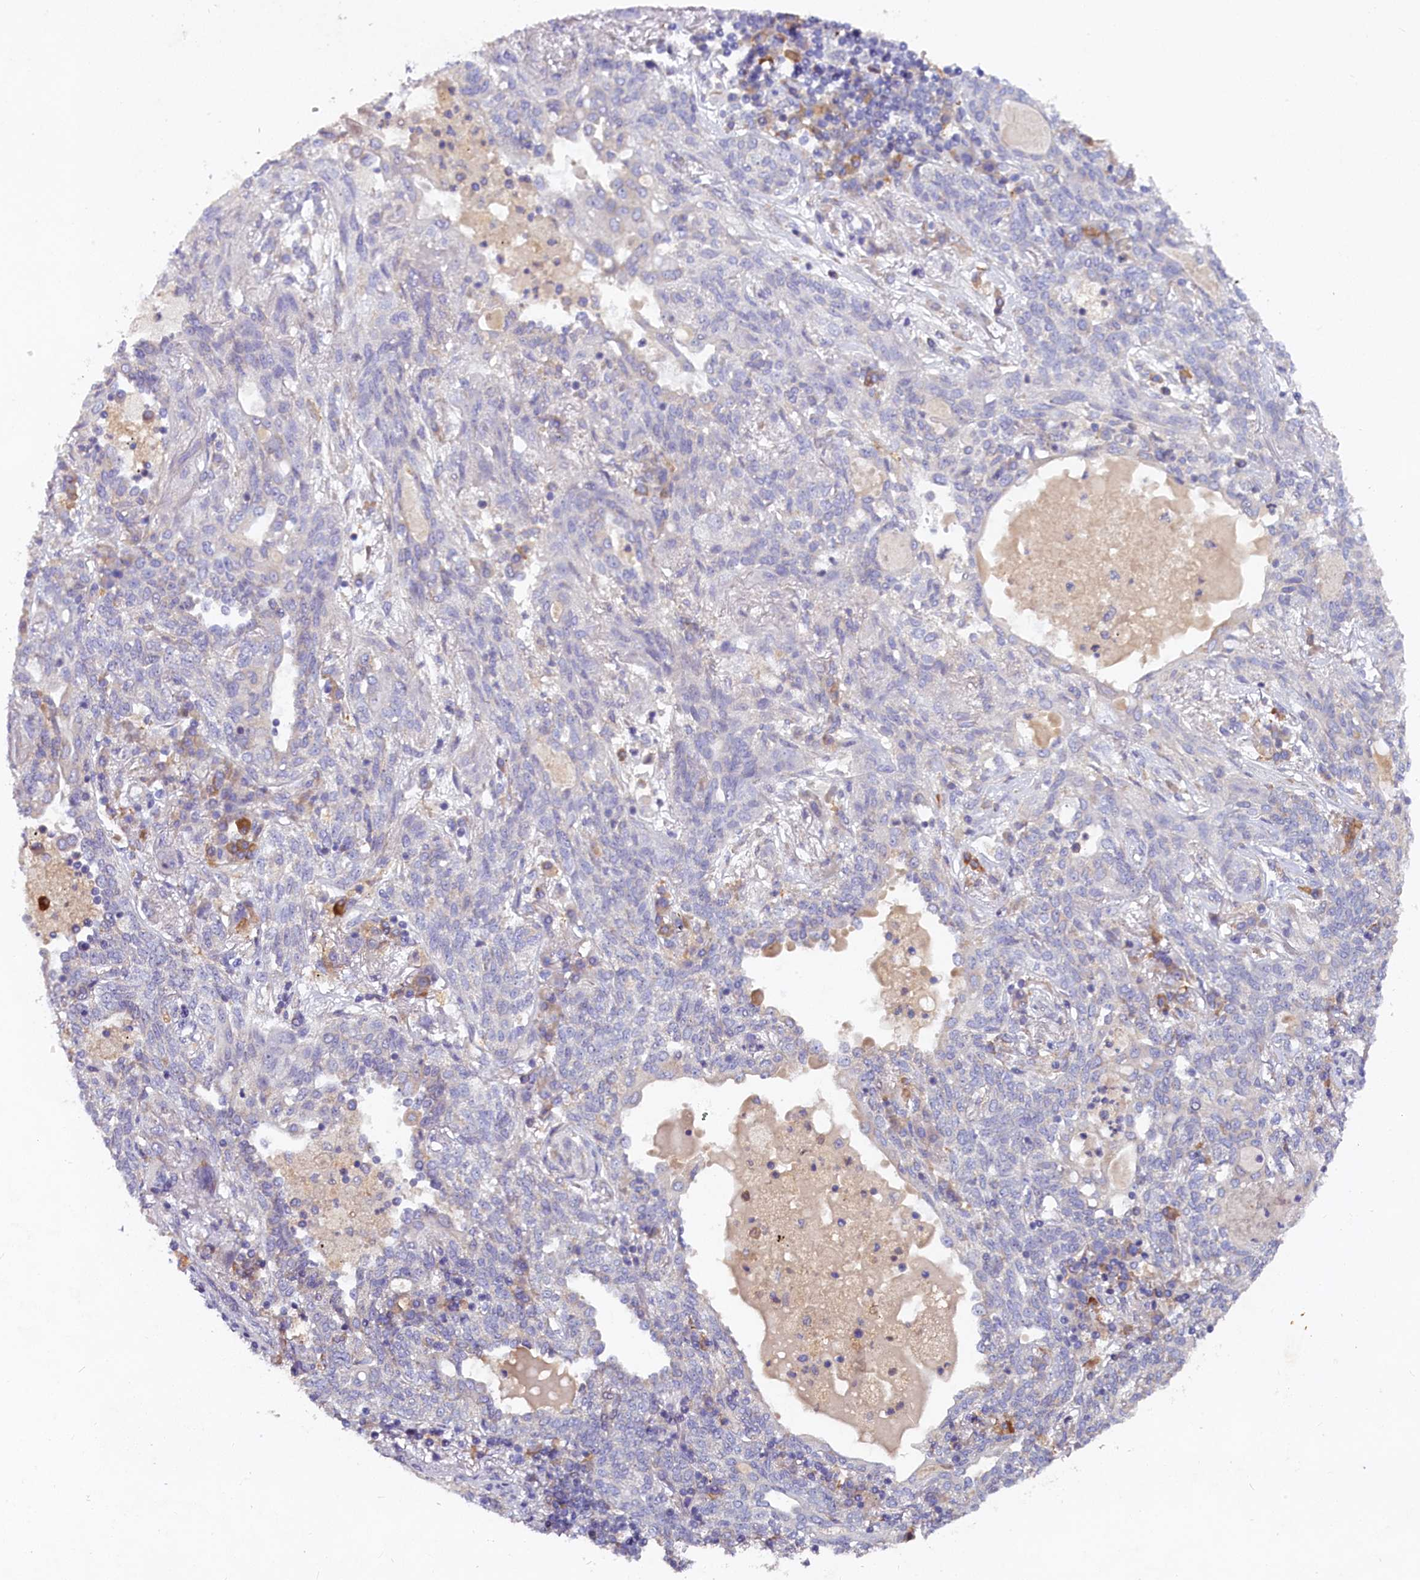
{"staining": {"intensity": "negative", "quantity": "none", "location": "none"}, "tissue": "lung cancer", "cell_type": "Tumor cells", "image_type": "cancer", "snomed": [{"axis": "morphology", "description": "Squamous cell carcinoma, NOS"}, {"axis": "topography", "description": "Lung"}], "caption": "DAB (3,3'-diaminobenzidine) immunohistochemical staining of human lung squamous cell carcinoma displays no significant positivity in tumor cells.", "gene": "ST7L", "patient": {"sex": "female", "age": 70}}